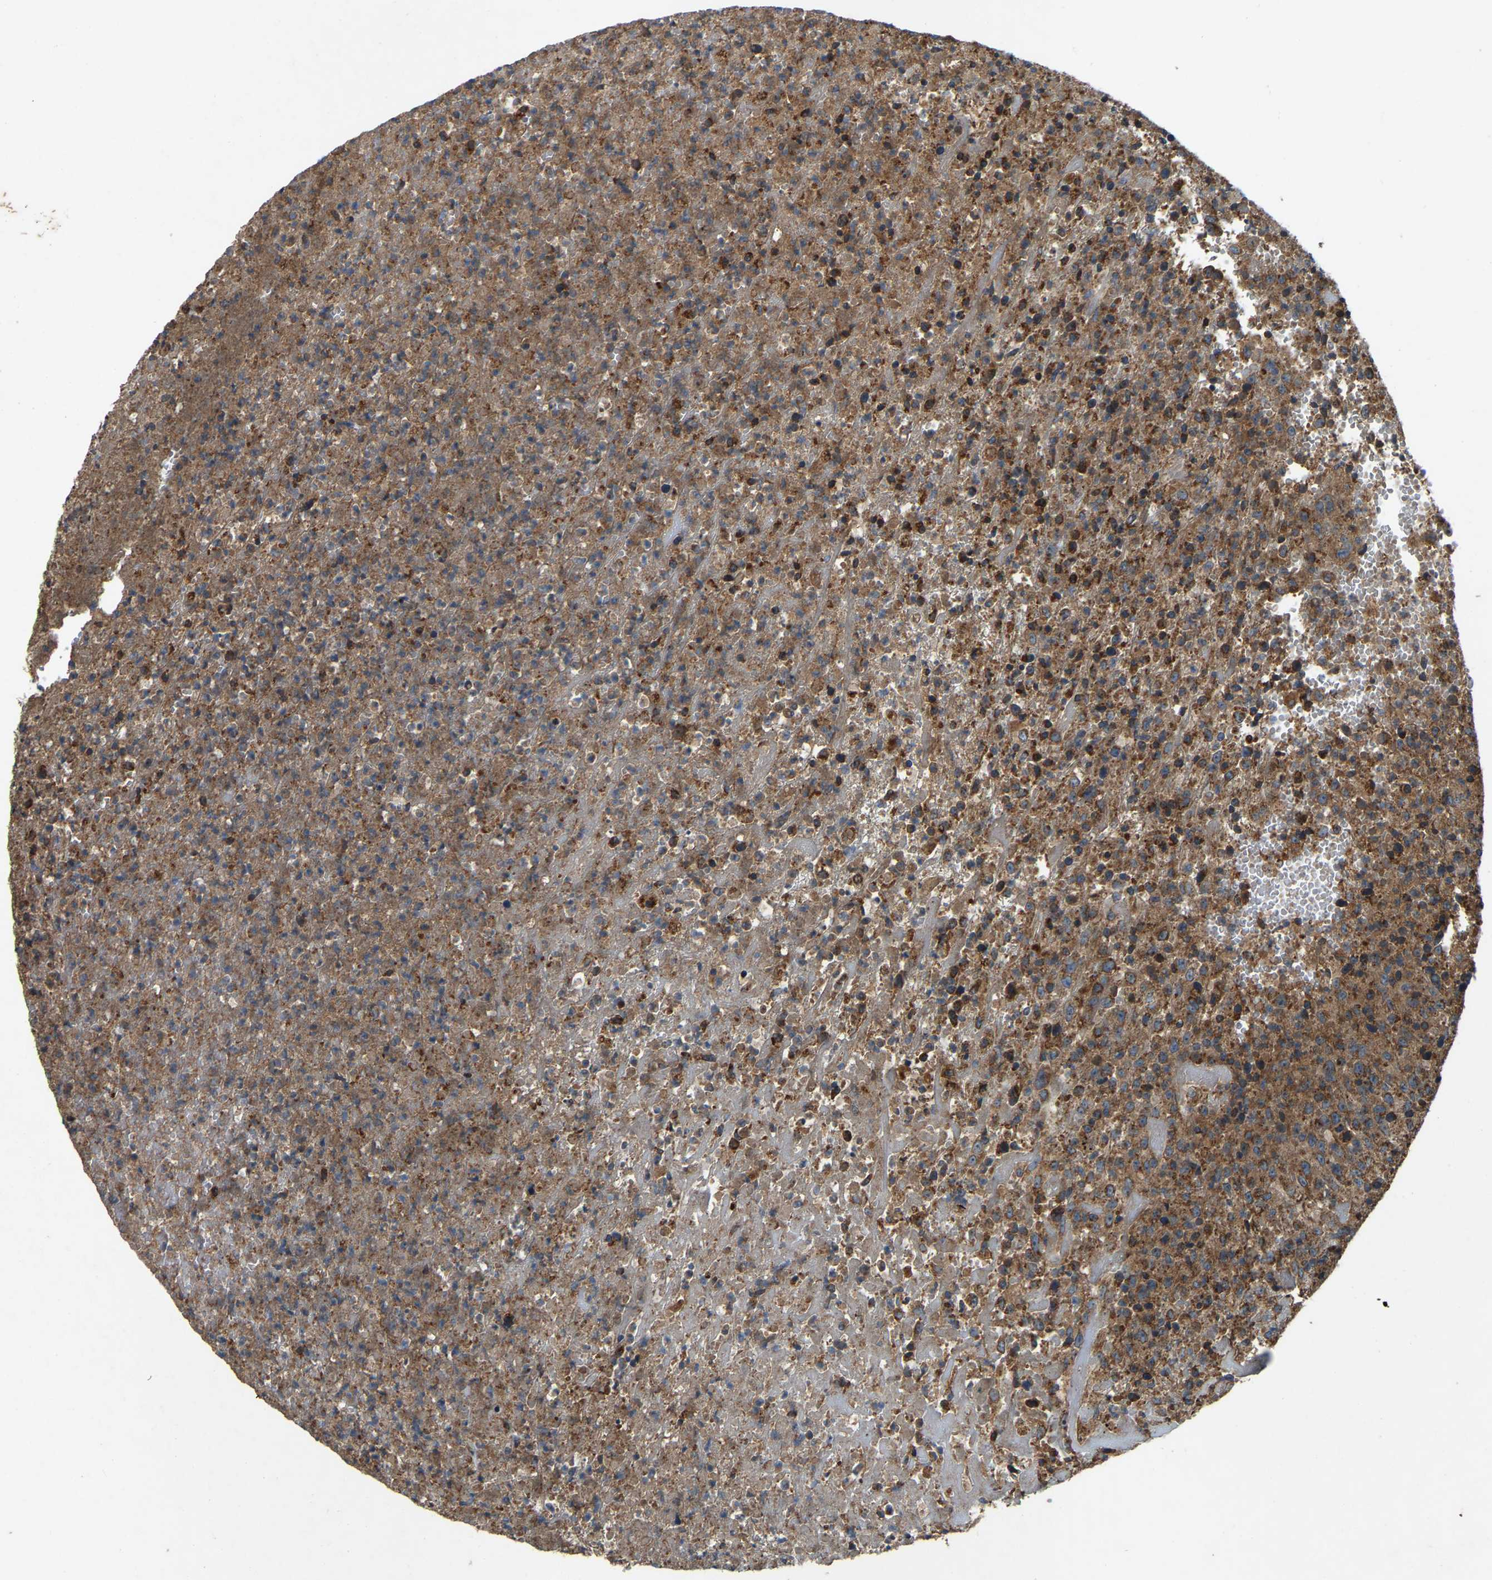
{"staining": {"intensity": "moderate", "quantity": ">75%", "location": "cytoplasmic/membranous"}, "tissue": "urothelial cancer", "cell_type": "Tumor cells", "image_type": "cancer", "snomed": [{"axis": "morphology", "description": "Urothelial carcinoma, High grade"}, {"axis": "topography", "description": "Urinary bladder"}], "caption": "Immunohistochemistry histopathology image of neoplastic tissue: urothelial carcinoma (high-grade) stained using immunohistochemistry (IHC) displays medium levels of moderate protein expression localized specifically in the cytoplasmic/membranous of tumor cells, appearing as a cytoplasmic/membranous brown color.", "gene": "SAMD9L", "patient": {"sex": "male", "age": 46}}